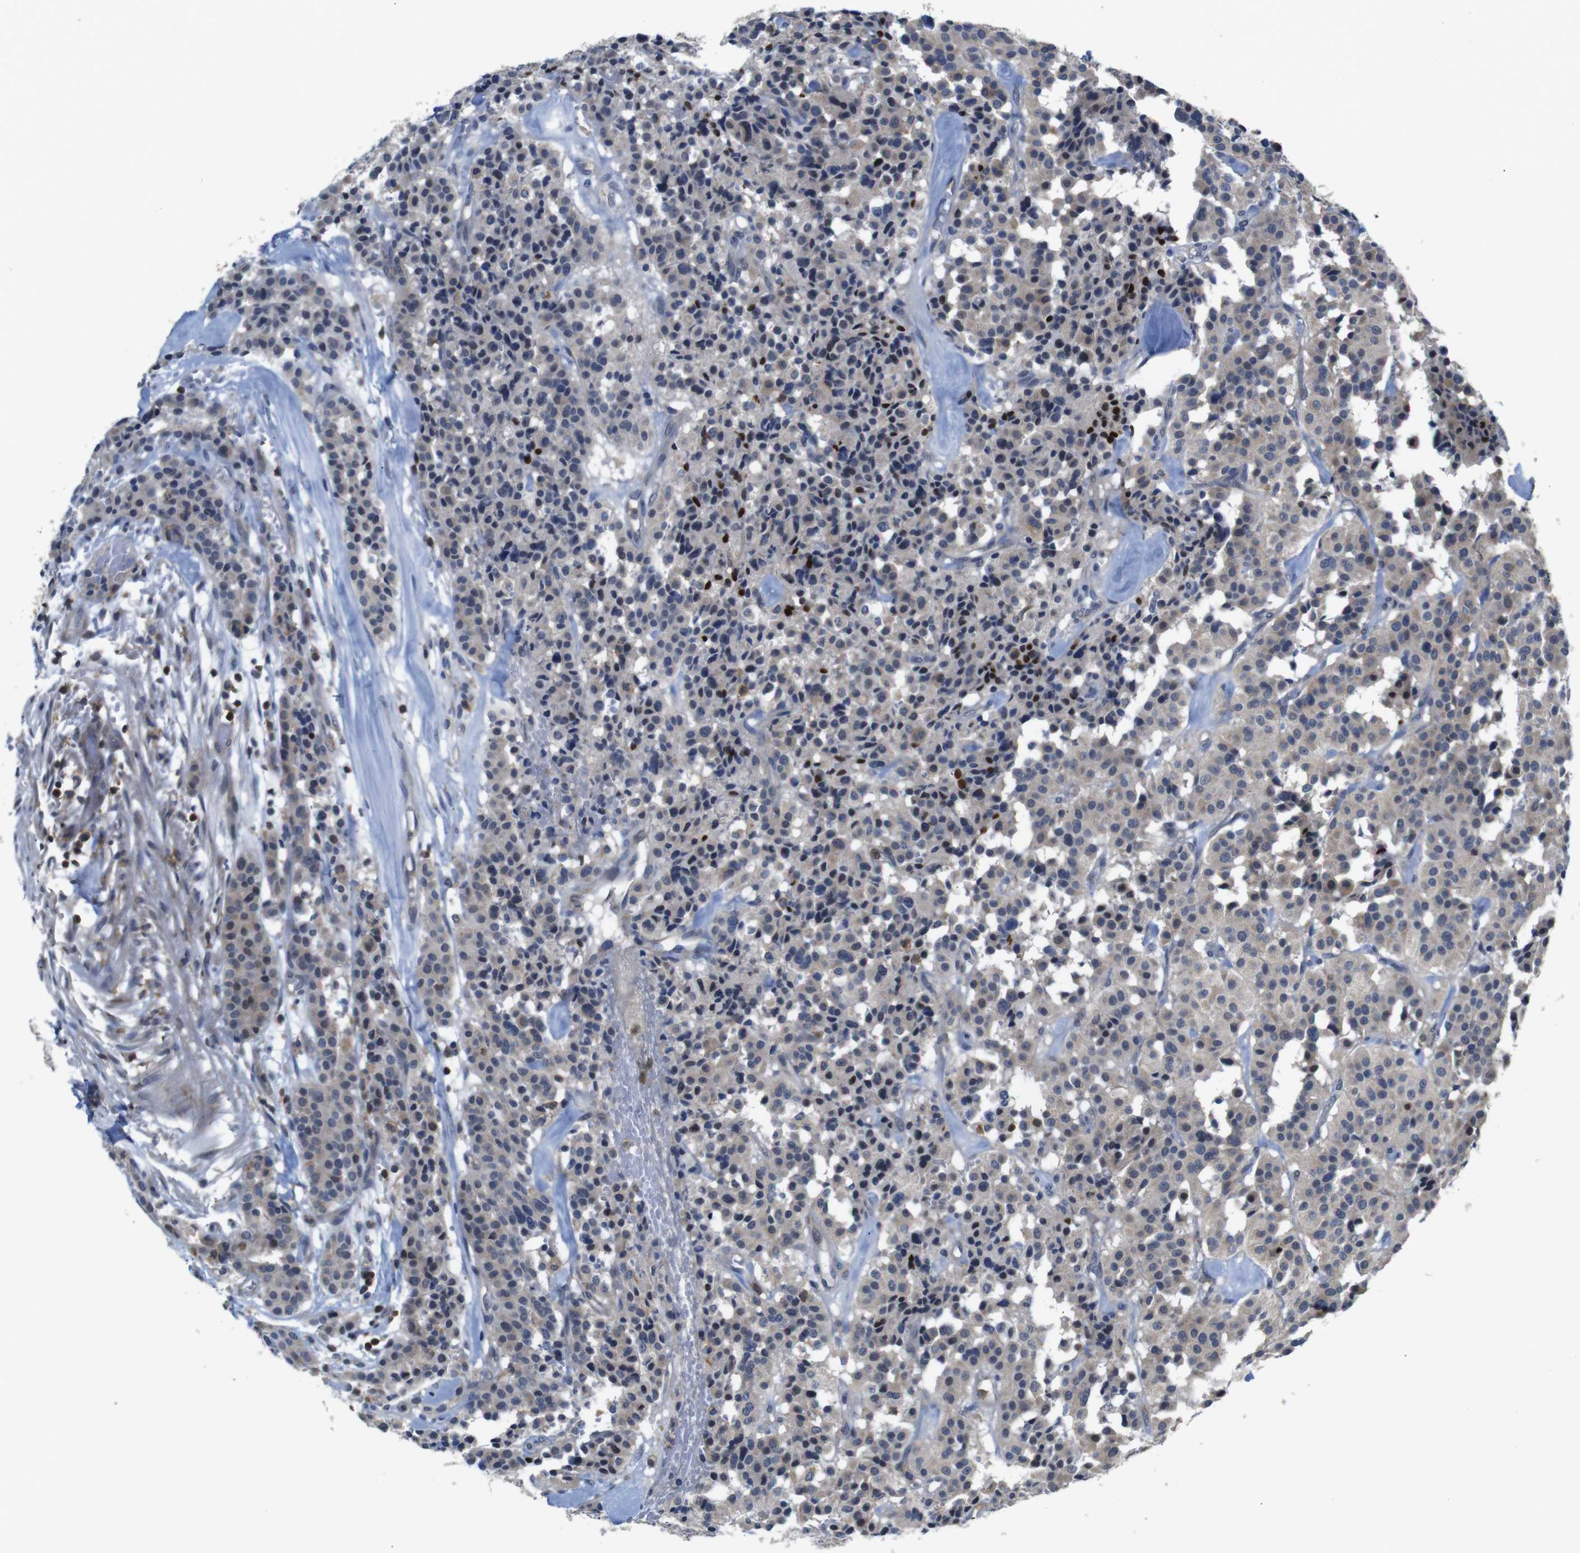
{"staining": {"intensity": "weak", "quantity": "<25%", "location": "cytoplasmic/membranous"}, "tissue": "carcinoid", "cell_type": "Tumor cells", "image_type": "cancer", "snomed": [{"axis": "morphology", "description": "Carcinoid, malignant, NOS"}, {"axis": "topography", "description": "Lung"}], "caption": "Immunohistochemical staining of human carcinoid (malignant) shows no significant expression in tumor cells.", "gene": "BRWD3", "patient": {"sex": "male", "age": 30}}